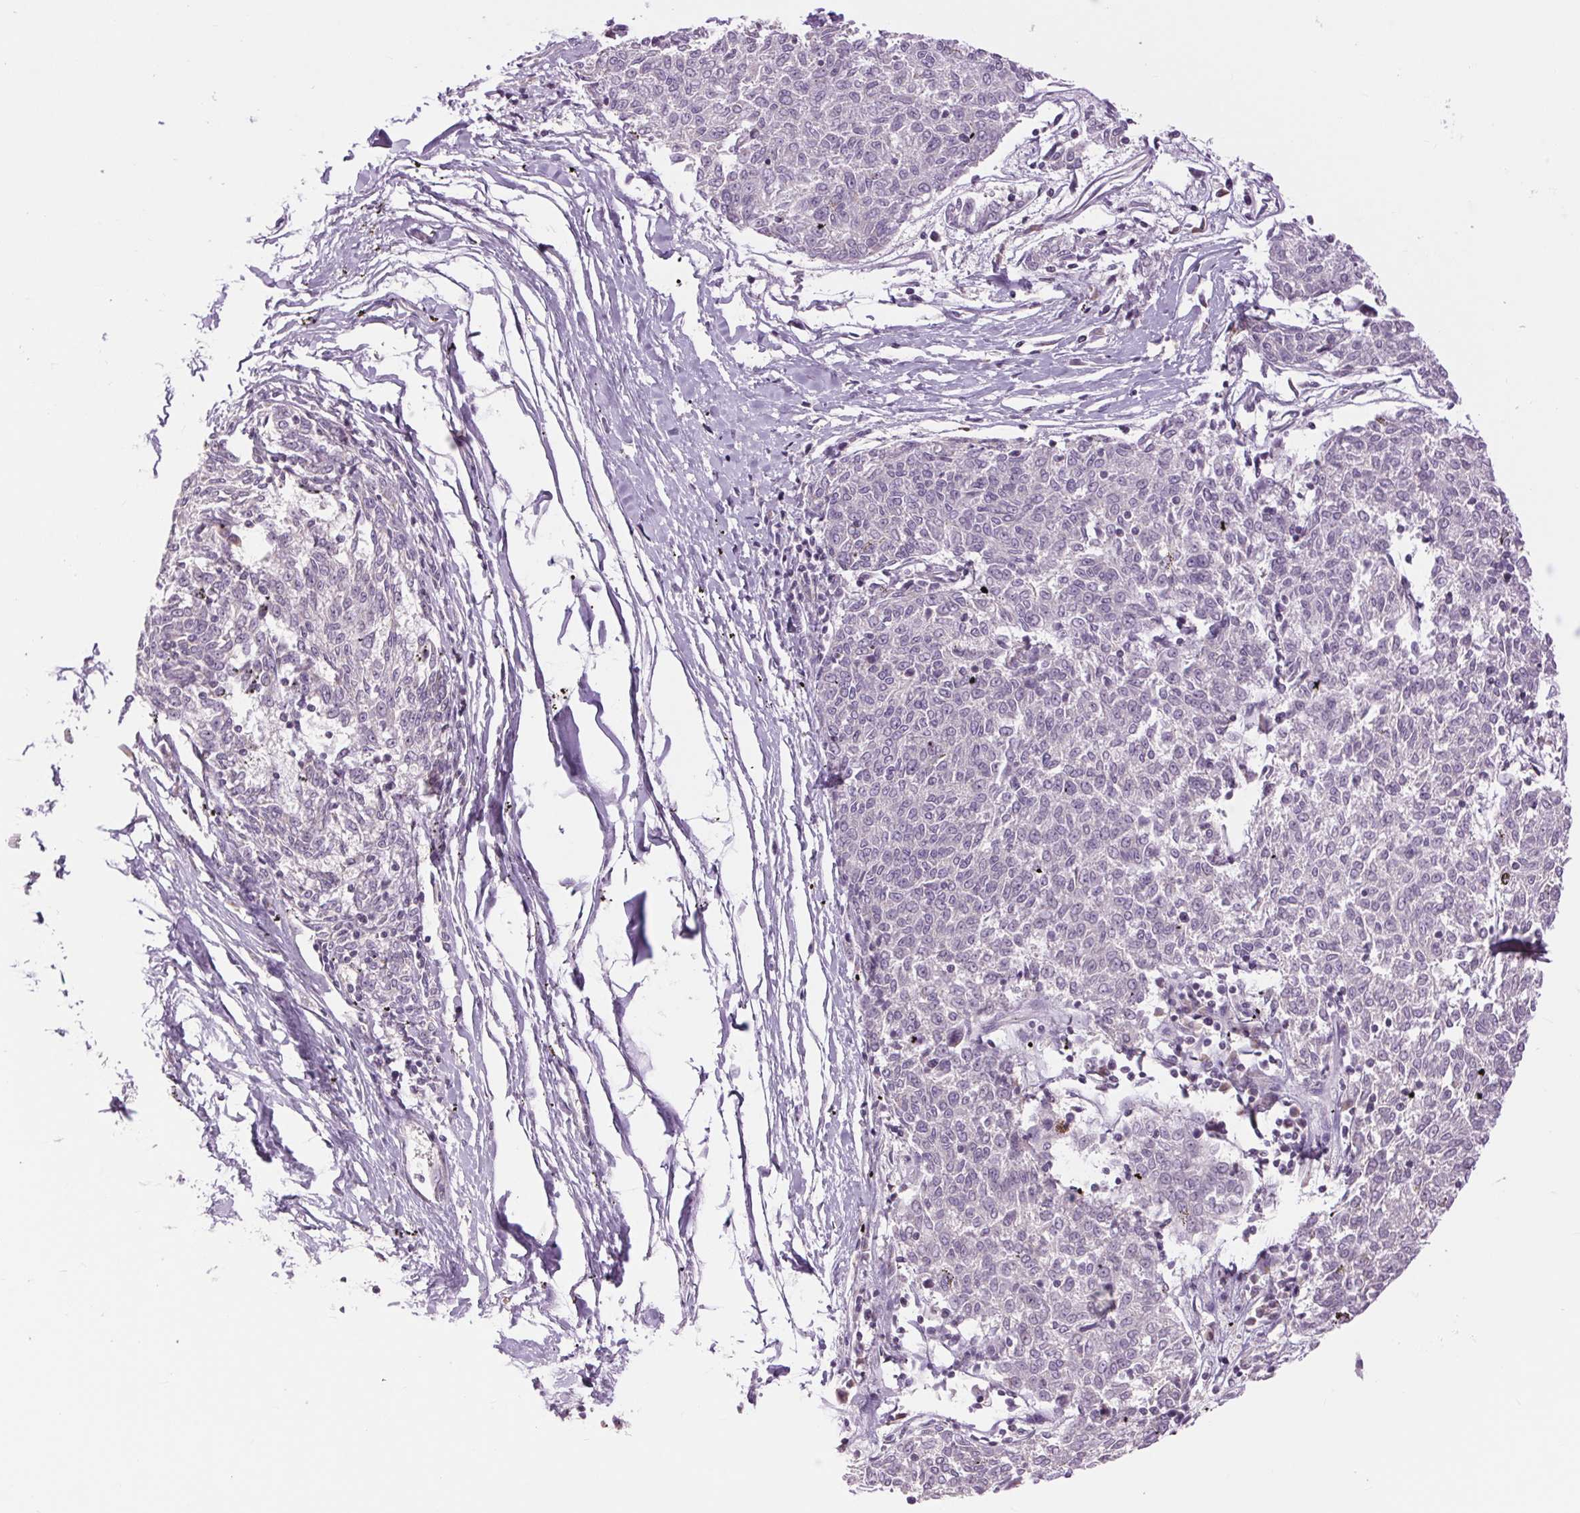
{"staining": {"intensity": "negative", "quantity": "none", "location": "none"}, "tissue": "melanoma", "cell_type": "Tumor cells", "image_type": "cancer", "snomed": [{"axis": "morphology", "description": "Malignant melanoma, NOS"}, {"axis": "topography", "description": "Skin"}], "caption": "Protein analysis of malignant melanoma demonstrates no significant positivity in tumor cells. The staining is performed using DAB brown chromogen with nuclei counter-stained in using hematoxylin.", "gene": "CTNNA3", "patient": {"sex": "female", "age": 72}}